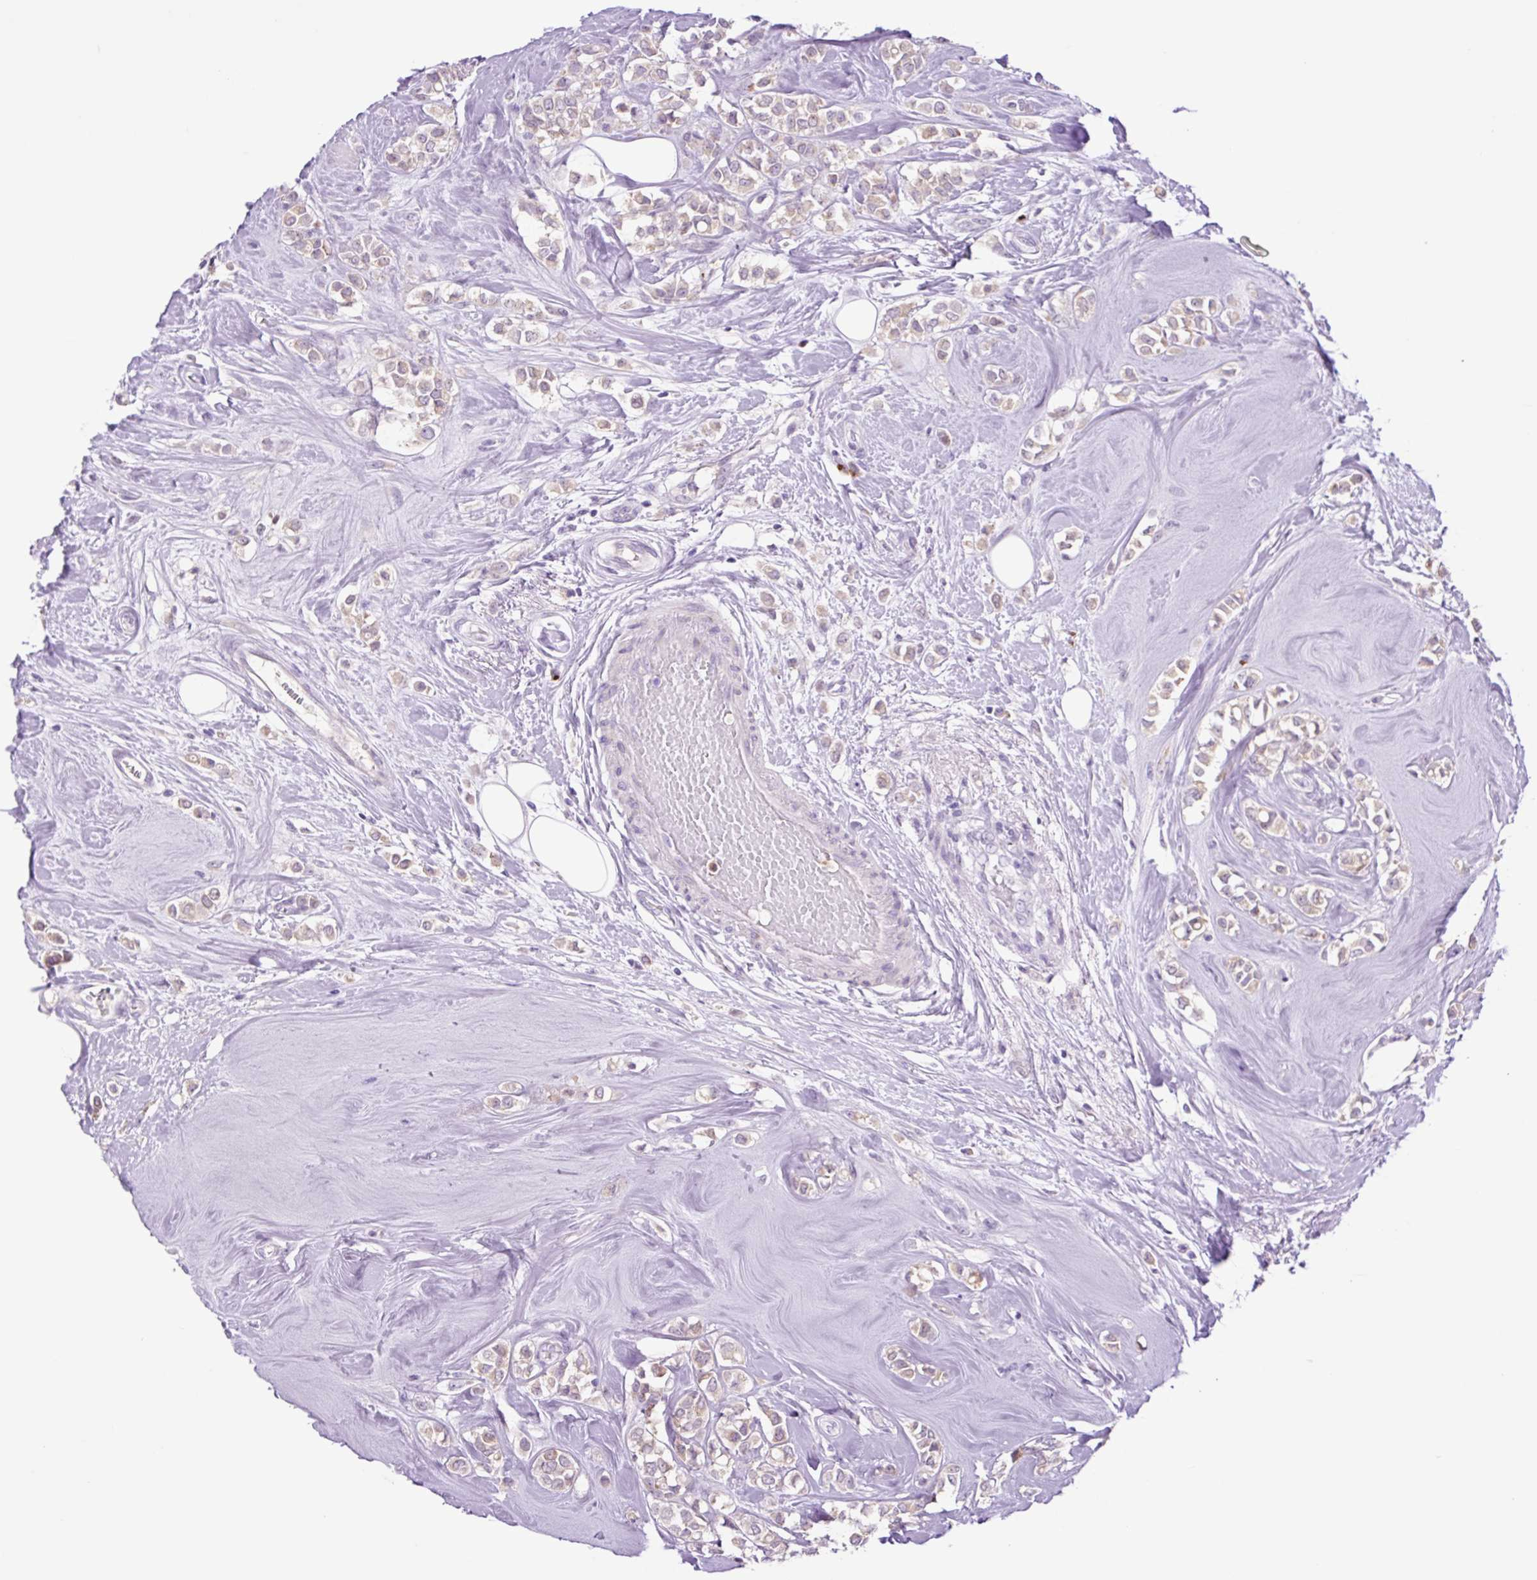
{"staining": {"intensity": "negative", "quantity": "none", "location": "none"}, "tissue": "breast cancer", "cell_type": "Tumor cells", "image_type": "cancer", "snomed": [{"axis": "morphology", "description": "Lobular carcinoma"}, {"axis": "topography", "description": "Breast"}], "caption": "Histopathology image shows no significant protein staining in tumor cells of breast cancer (lobular carcinoma).", "gene": "MFSD3", "patient": {"sex": "female", "age": 68}}